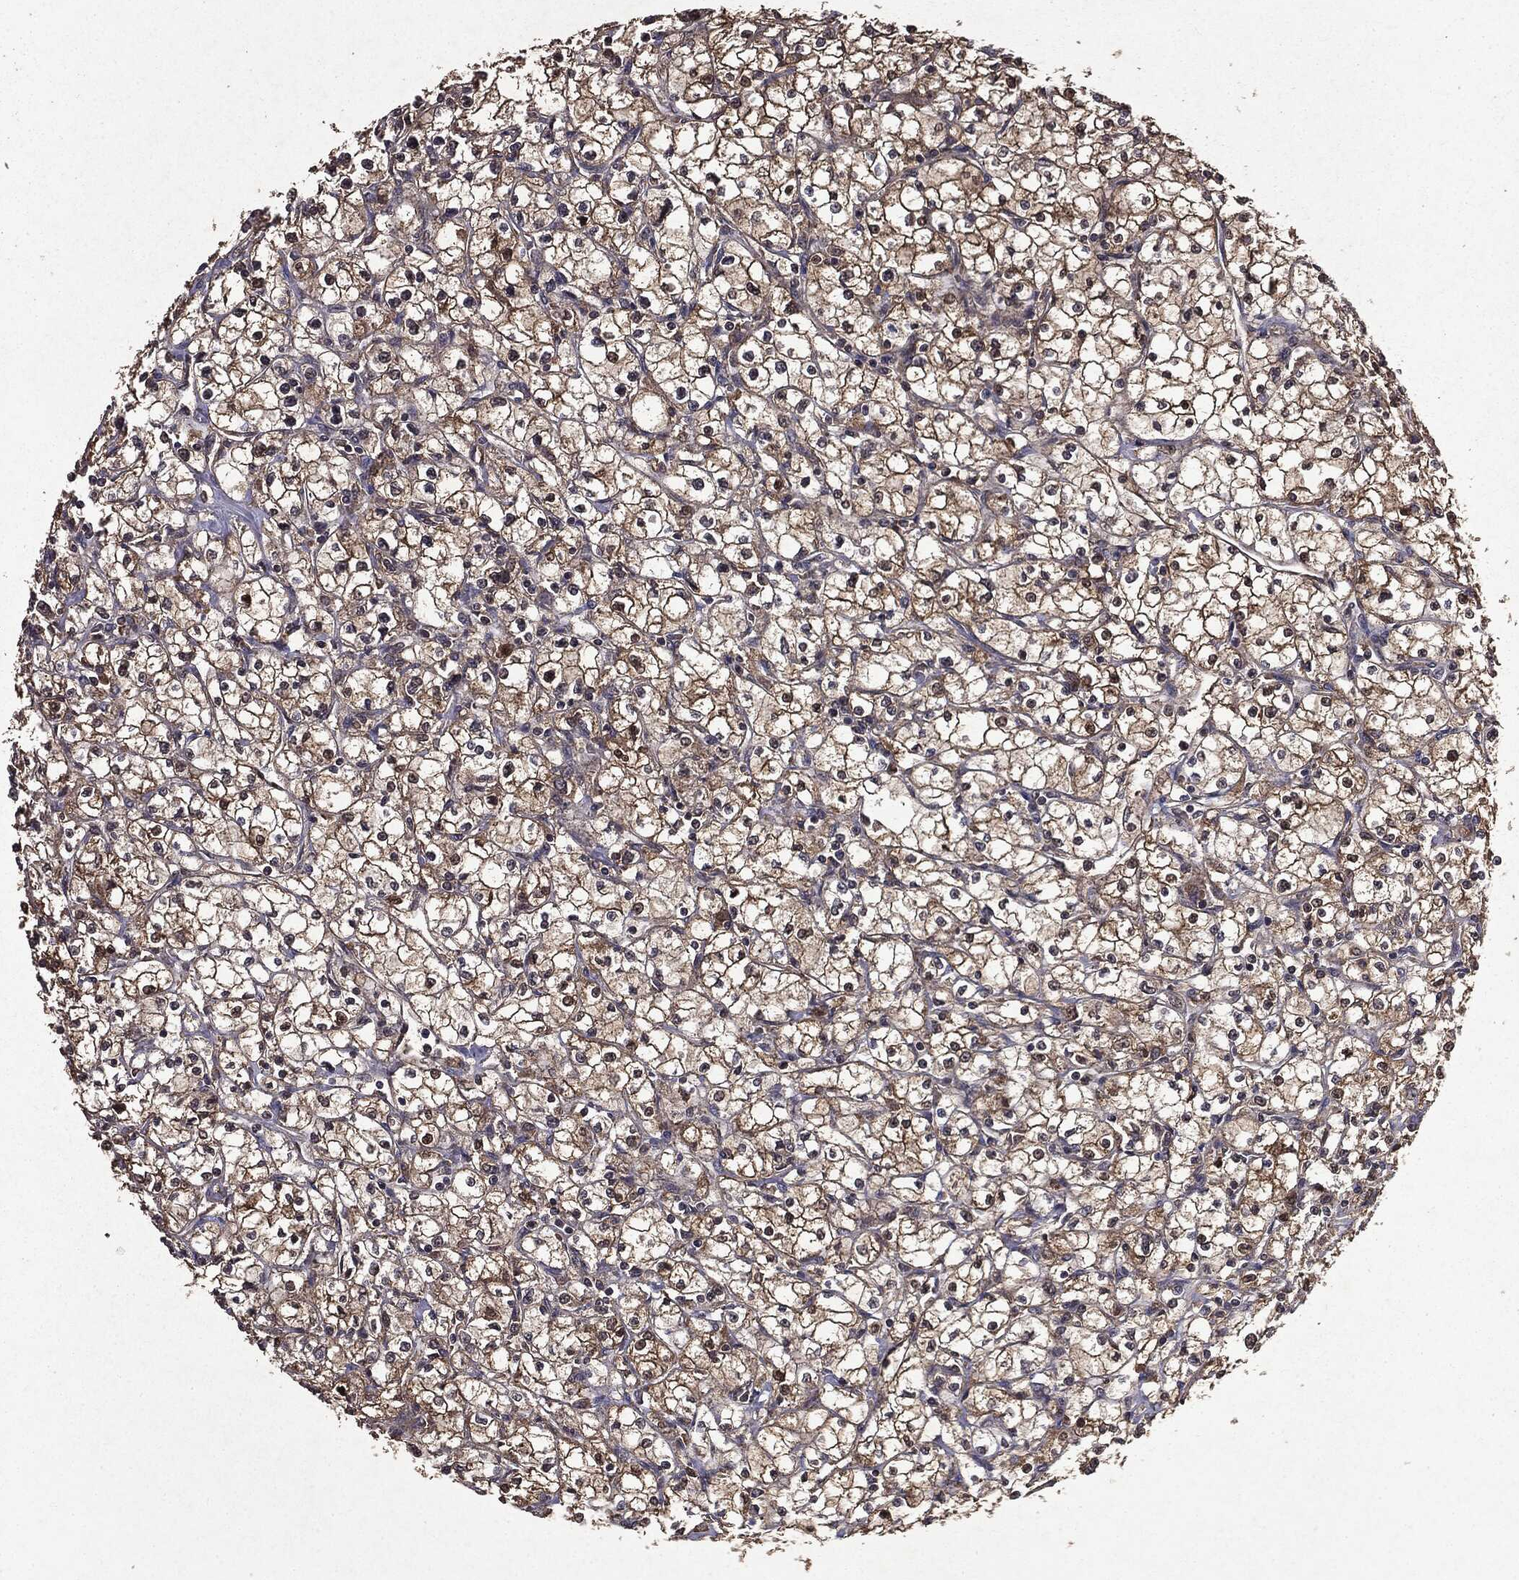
{"staining": {"intensity": "moderate", "quantity": ">75%", "location": "cytoplasmic/membranous"}, "tissue": "renal cancer", "cell_type": "Tumor cells", "image_type": "cancer", "snomed": [{"axis": "morphology", "description": "Adenocarcinoma, NOS"}, {"axis": "topography", "description": "Kidney"}], "caption": "Tumor cells exhibit medium levels of moderate cytoplasmic/membranous positivity in about >75% of cells in human renal adenocarcinoma.", "gene": "MTOR", "patient": {"sex": "male", "age": 67}}